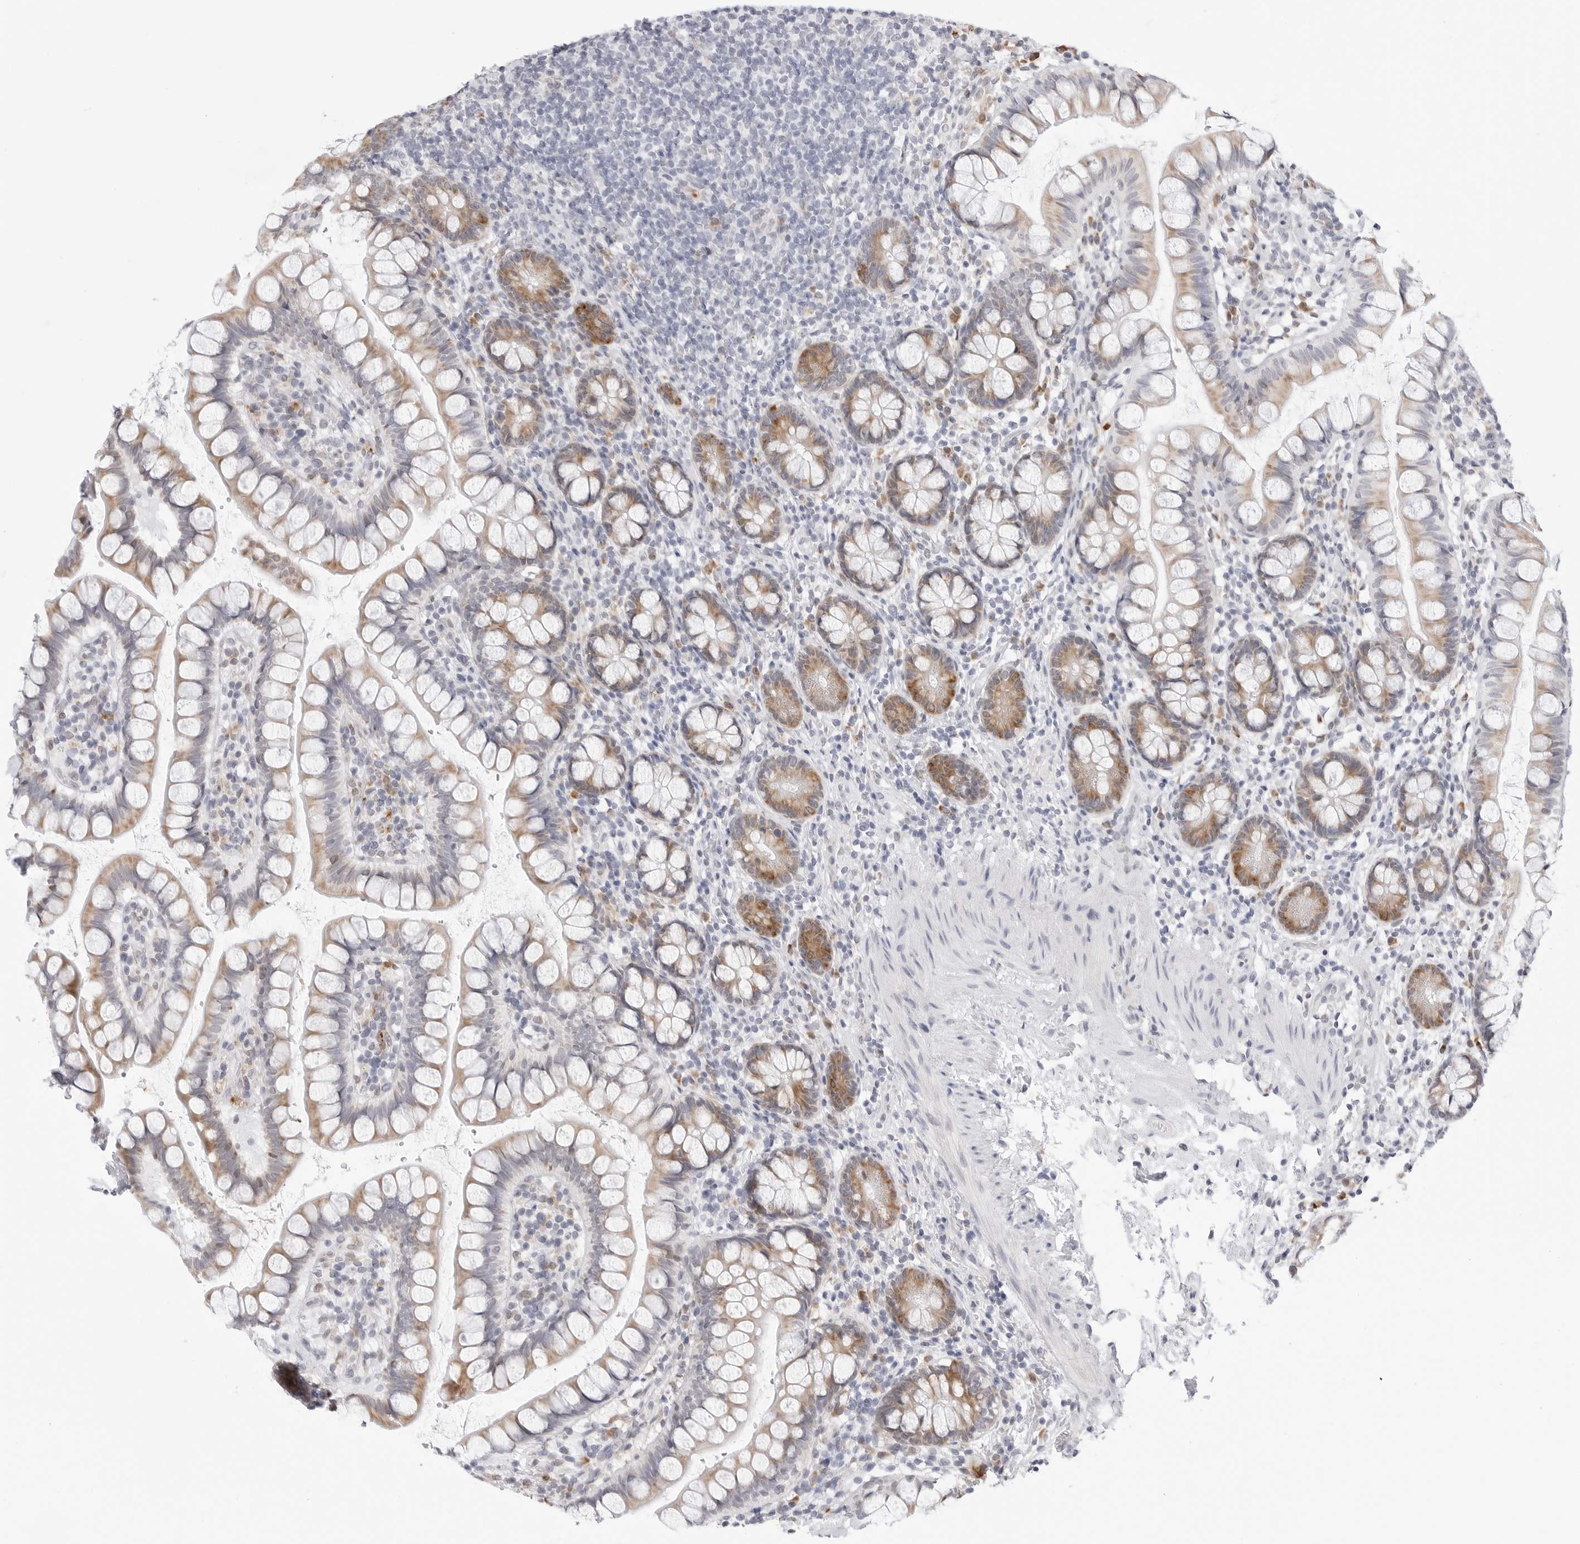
{"staining": {"intensity": "moderate", "quantity": "25%-75%", "location": "cytoplasmic/membranous"}, "tissue": "small intestine", "cell_type": "Glandular cells", "image_type": "normal", "snomed": [{"axis": "morphology", "description": "Normal tissue, NOS"}, {"axis": "topography", "description": "Small intestine"}], "caption": "IHC (DAB (3,3'-diaminobenzidine)) staining of benign small intestine shows moderate cytoplasmic/membranous protein expression in about 25%-75% of glandular cells.", "gene": "RPN1", "patient": {"sex": "female", "age": 84}}